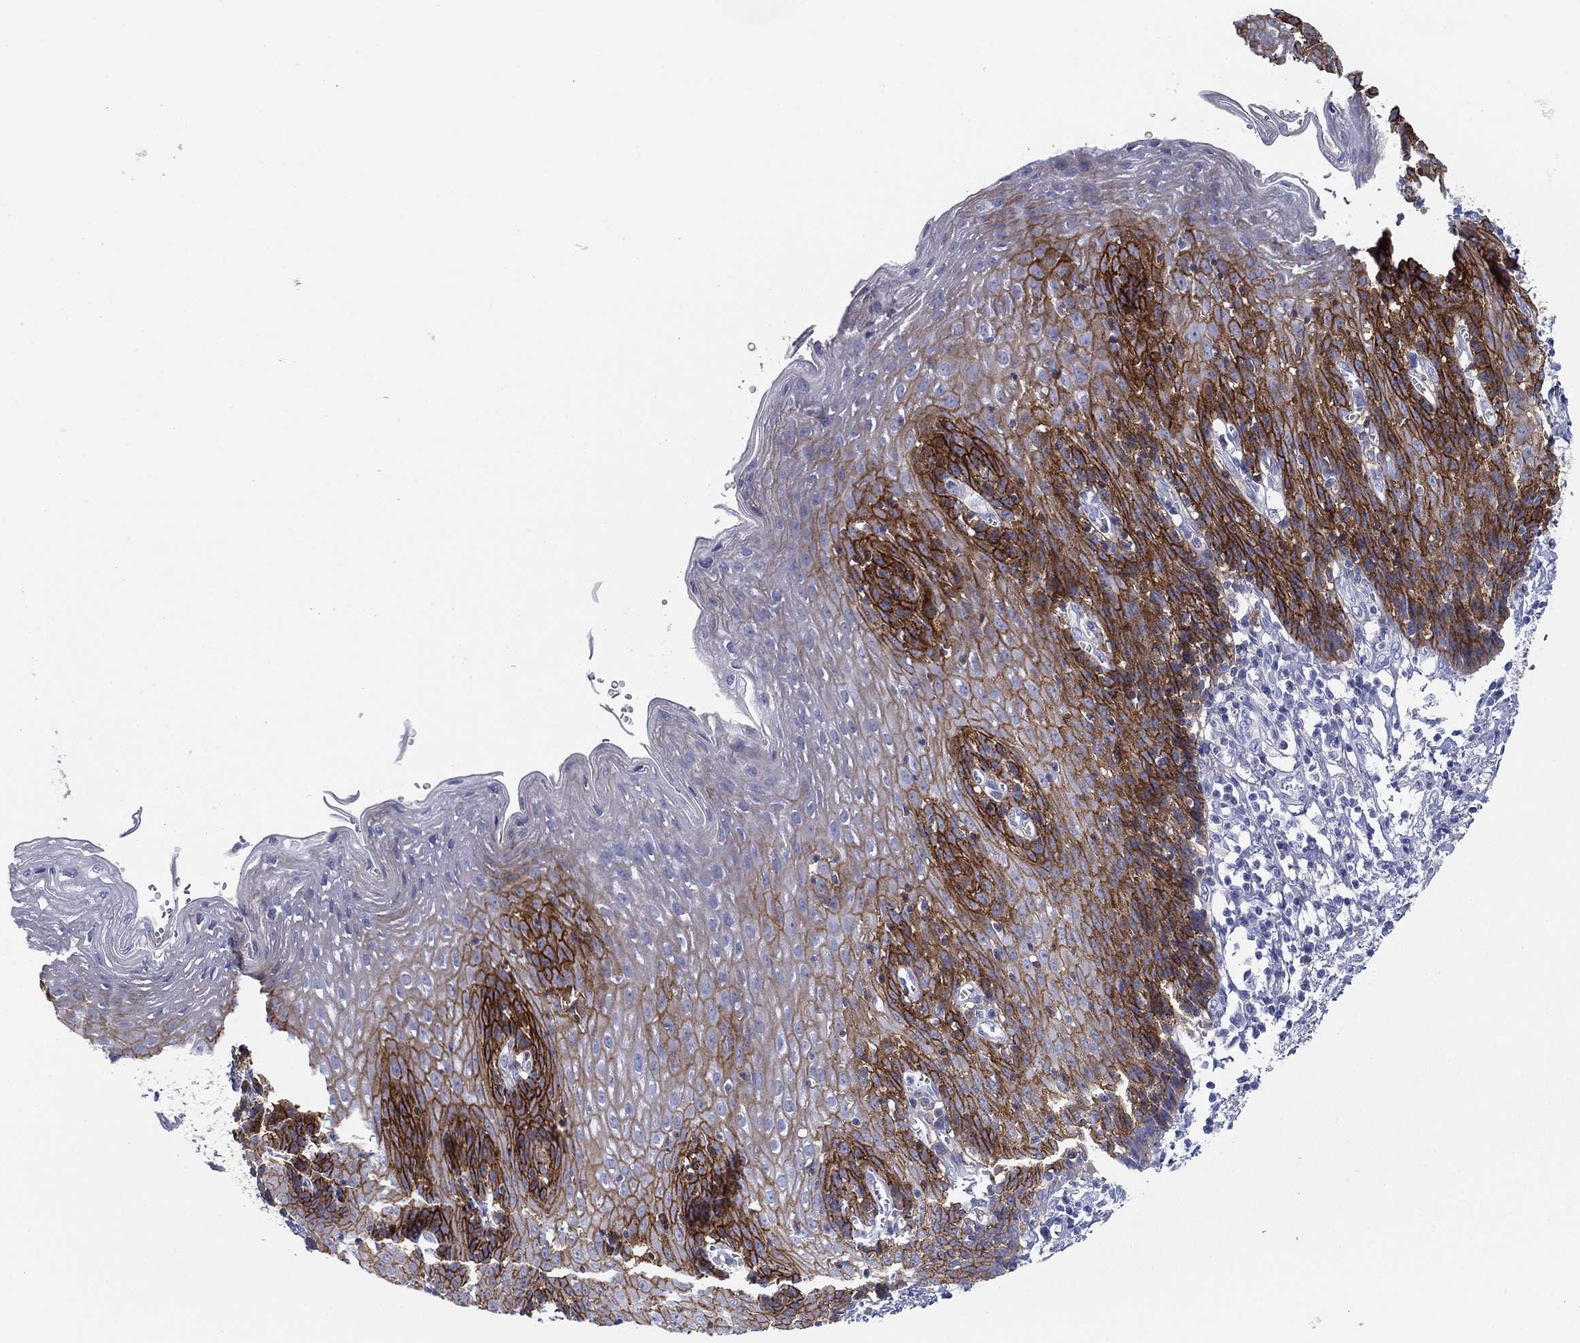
{"staining": {"intensity": "strong", "quantity": "<25%", "location": "cytoplasmic/membranous"}, "tissue": "esophagus", "cell_type": "Squamous epithelial cells", "image_type": "normal", "snomed": [{"axis": "morphology", "description": "Normal tissue, NOS"}, {"axis": "topography", "description": "Esophagus"}], "caption": "High-power microscopy captured an IHC micrograph of normal esophagus, revealing strong cytoplasmic/membranous expression in approximately <25% of squamous epithelial cells.", "gene": "GPC1", "patient": {"sex": "male", "age": 57}}